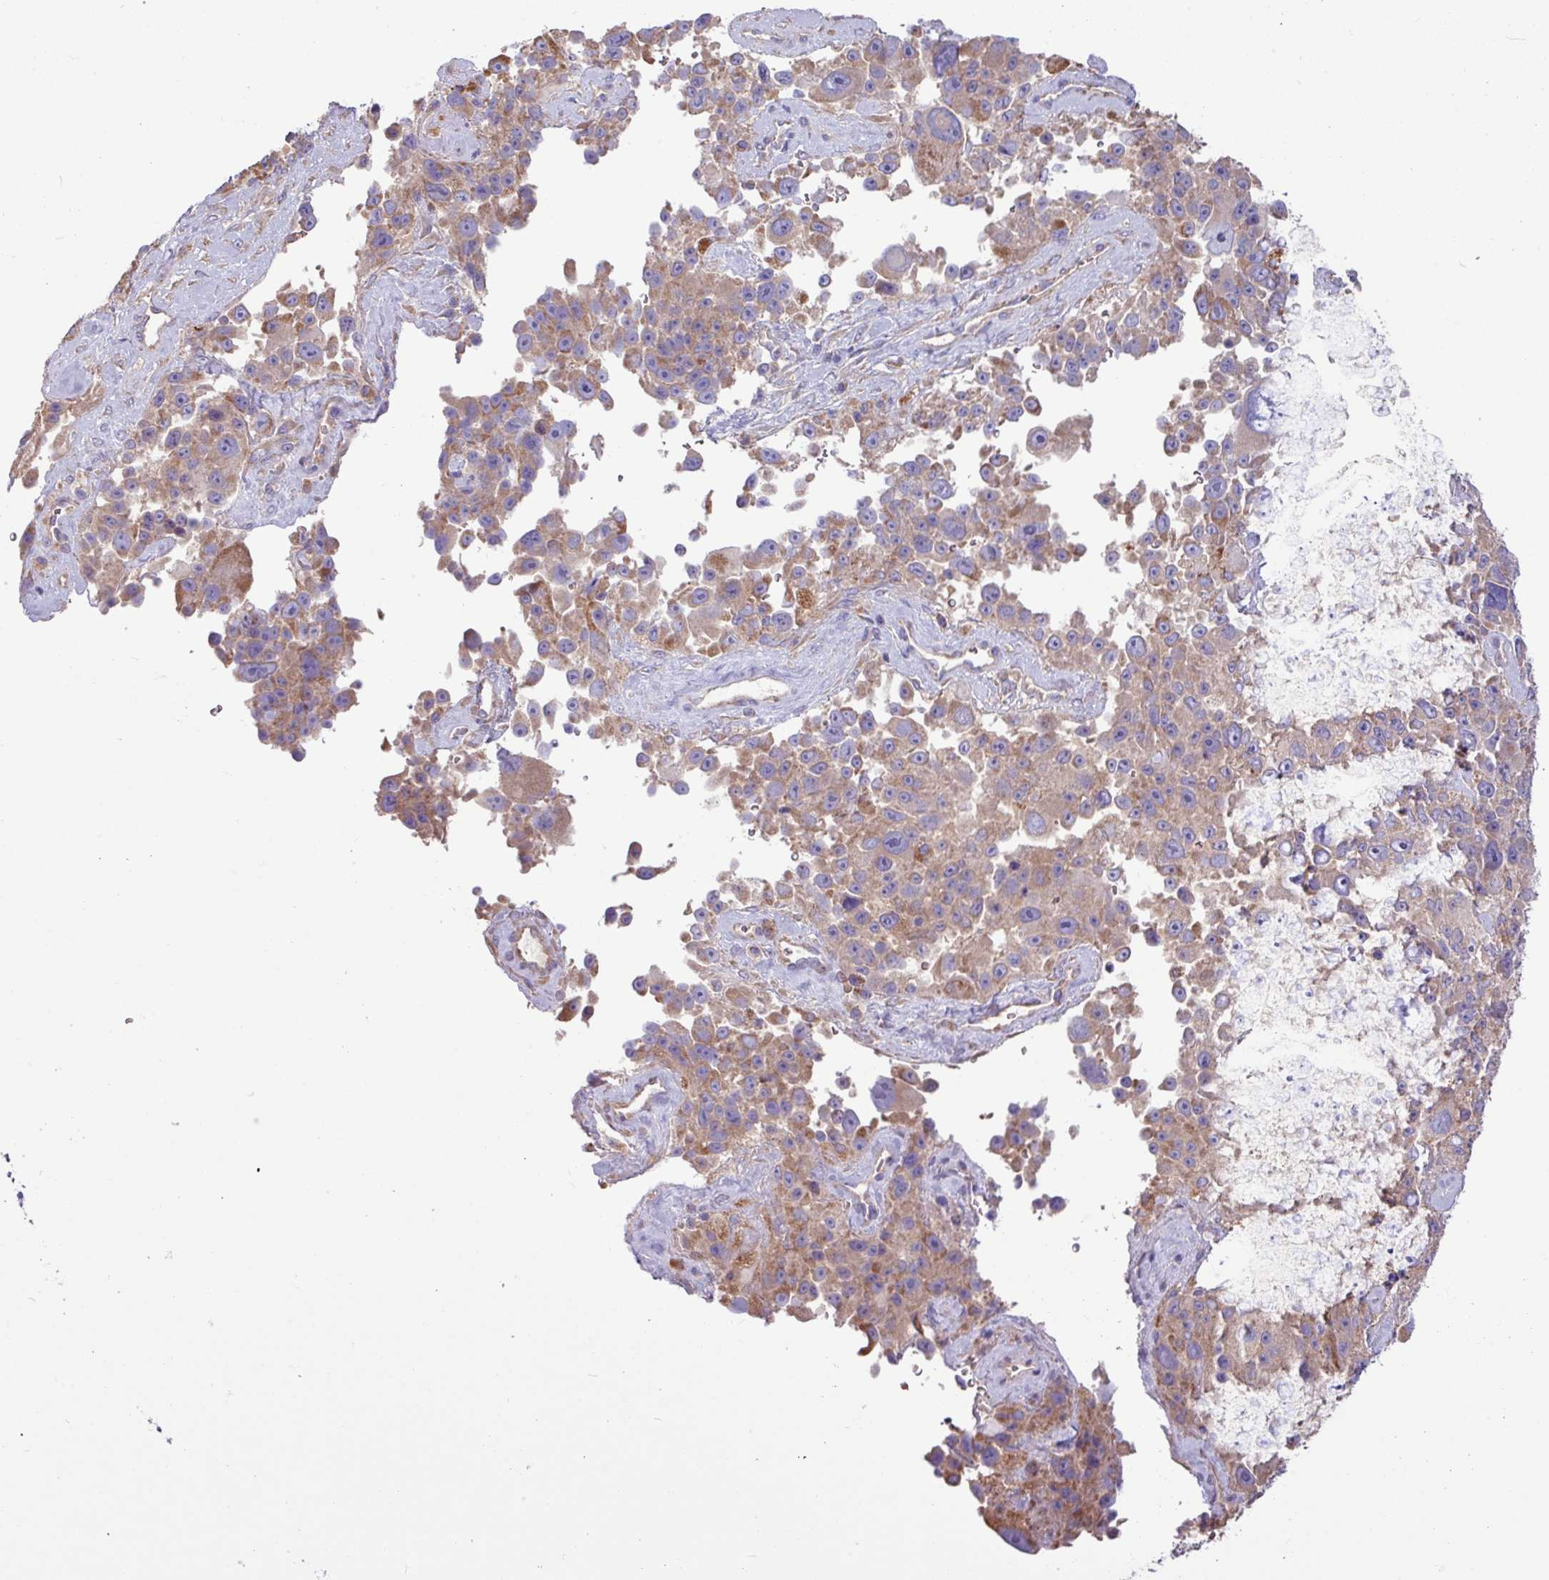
{"staining": {"intensity": "weak", "quantity": ">75%", "location": "cytoplasmic/membranous"}, "tissue": "melanoma", "cell_type": "Tumor cells", "image_type": "cancer", "snomed": [{"axis": "morphology", "description": "Malignant melanoma, Metastatic site"}, {"axis": "topography", "description": "Lymph node"}], "caption": "Protein positivity by IHC reveals weak cytoplasmic/membranous positivity in about >75% of tumor cells in melanoma. (DAB (3,3'-diaminobenzidine) IHC with brightfield microscopy, high magnification).", "gene": "PPM1J", "patient": {"sex": "male", "age": 62}}